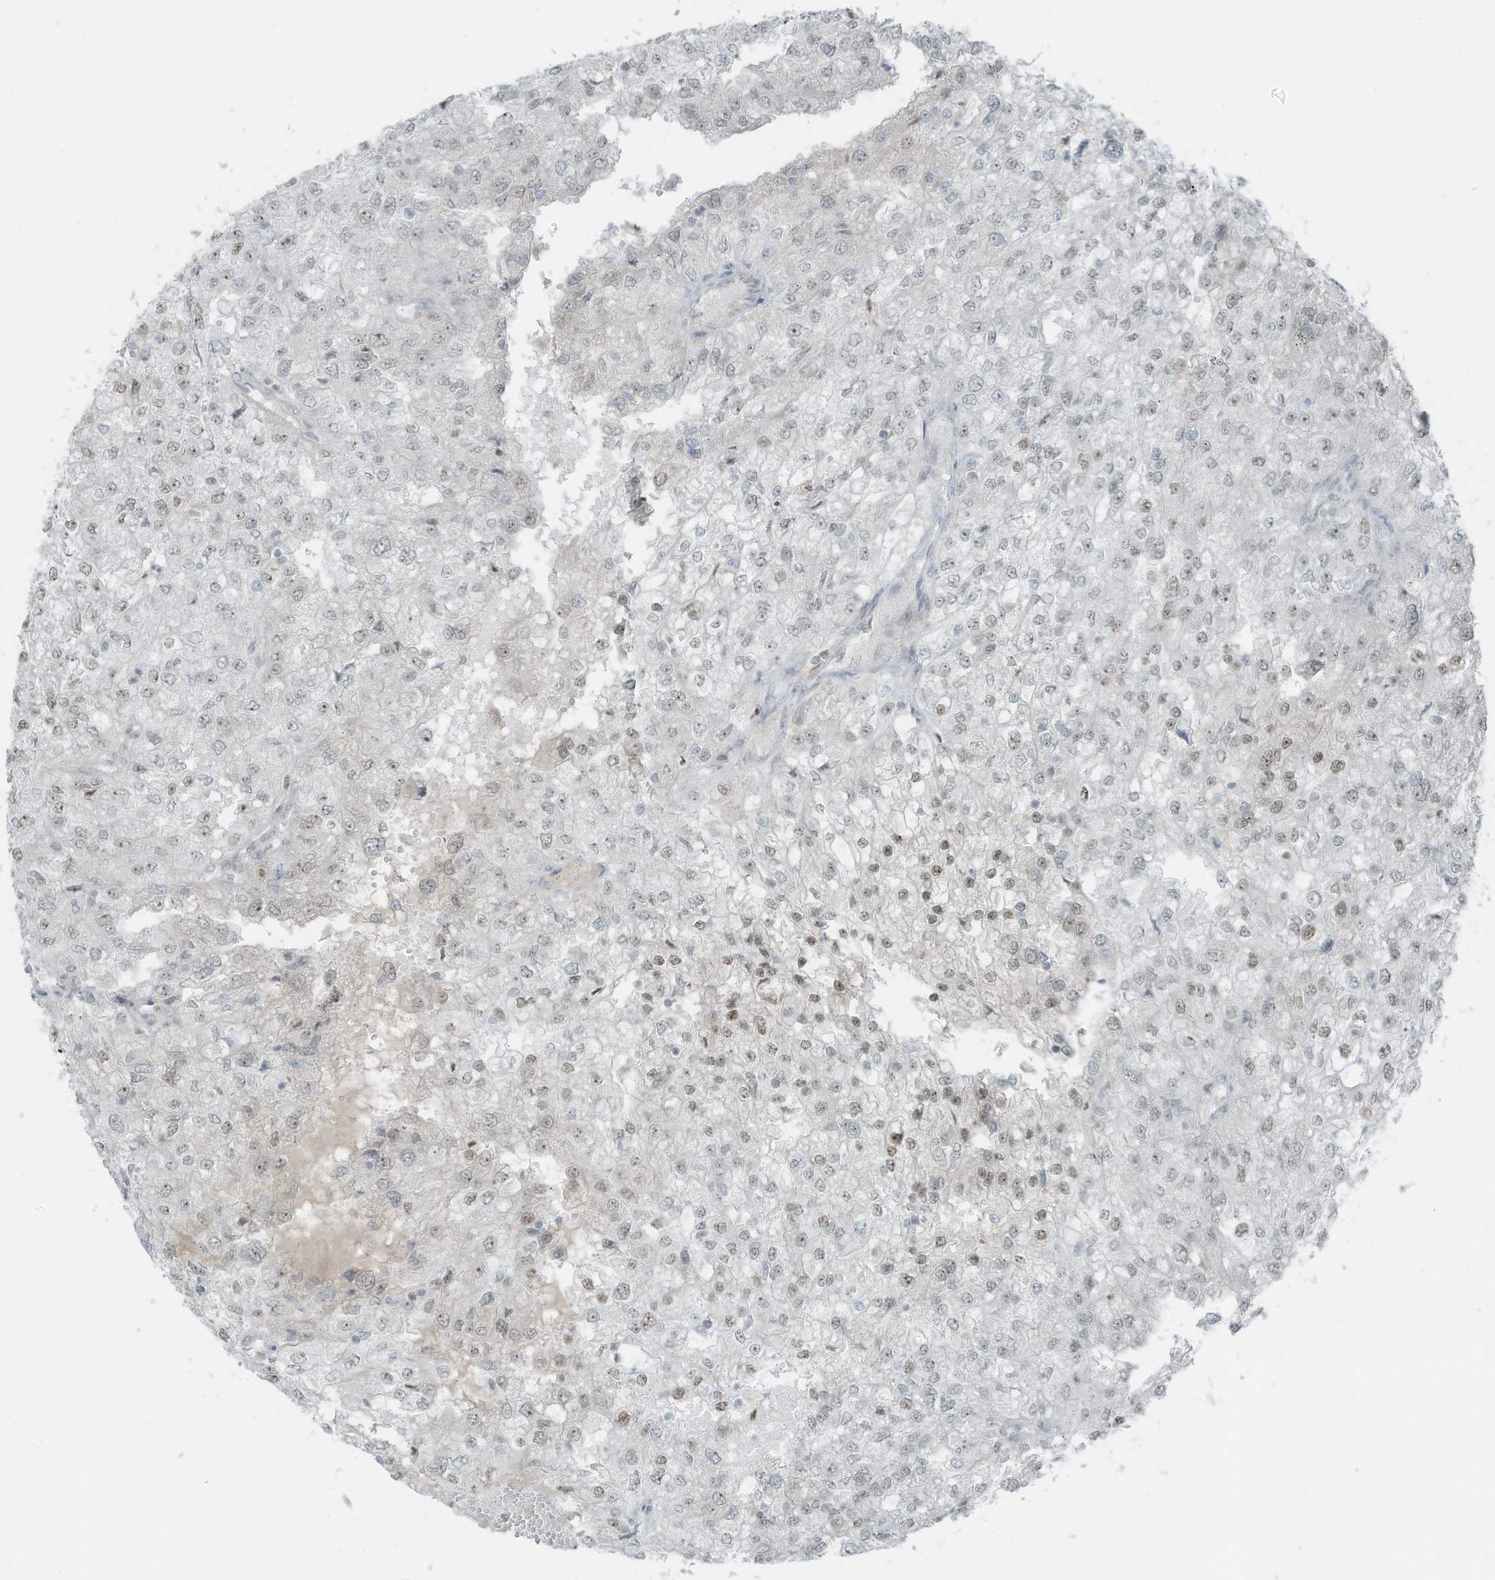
{"staining": {"intensity": "weak", "quantity": "25%-75%", "location": "nuclear"}, "tissue": "renal cancer", "cell_type": "Tumor cells", "image_type": "cancer", "snomed": [{"axis": "morphology", "description": "Adenocarcinoma, NOS"}, {"axis": "topography", "description": "Kidney"}], "caption": "Weak nuclear expression is present in approximately 25%-75% of tumor cells in renal adenocarcinoma.", "gene": "WRNIP1", "patient": {"sex": "female", "age": 54}}